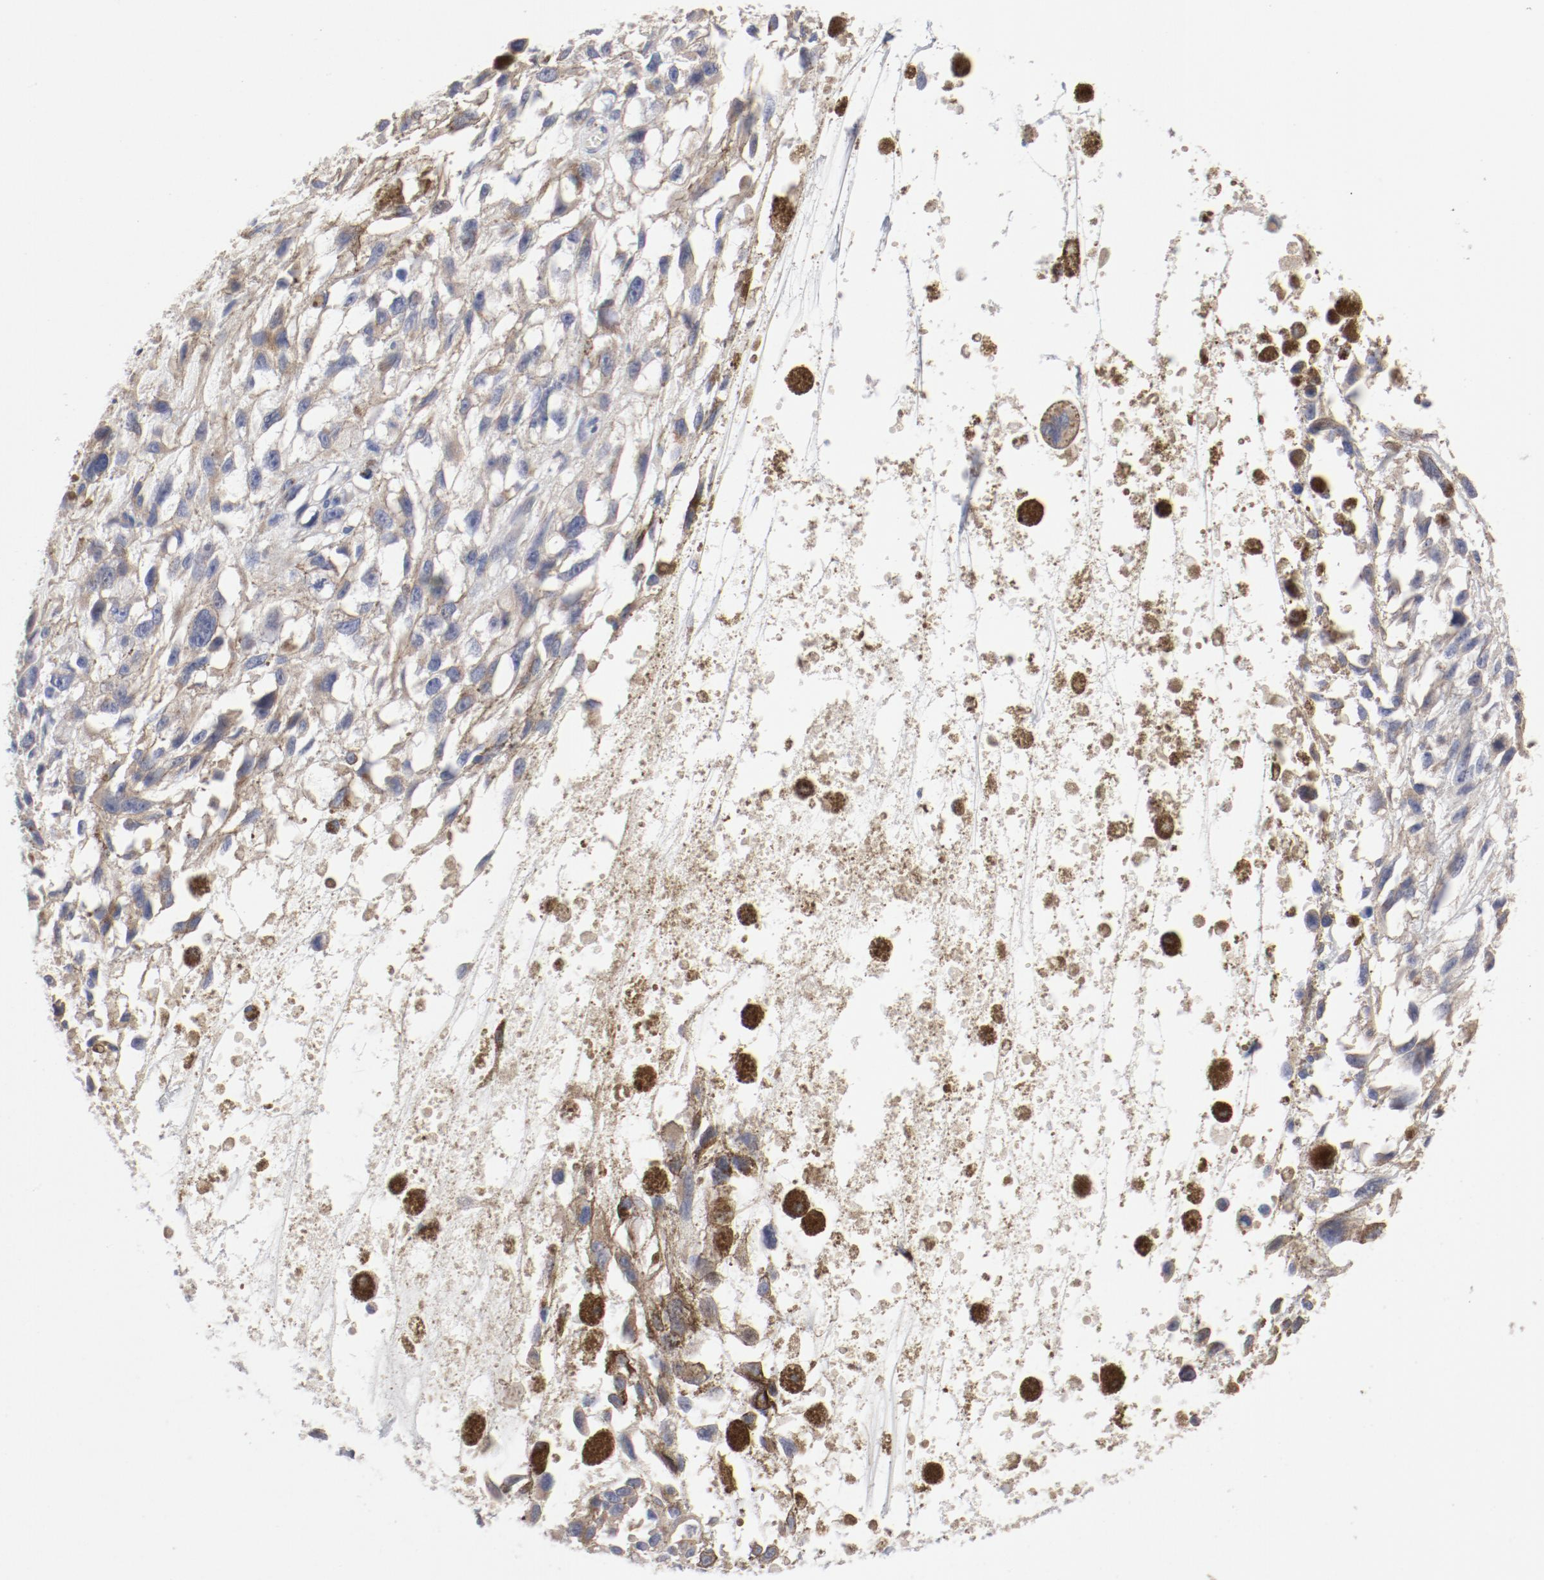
{"staining": {"intensity": "weak", "quantity": ">75%", "location": "cytoplasmic/membranous"}, "tissue": "melanoma", "cell_type": "Tumor cells", "image_type": "cancer", "snomed": [{"axis": "morphology", "description": "Malignant melanoma, Metastatic site"}, {"axis": "topography", "description": "Lymph node"}], "caption": "Melanoma stained for a protein (brown) exhibits weak cytoplasmic/membranous positive positivity in approximately >75% of tumor cells.", "gene": "AK7", "patient": {"sex": "male", "age": 59}}